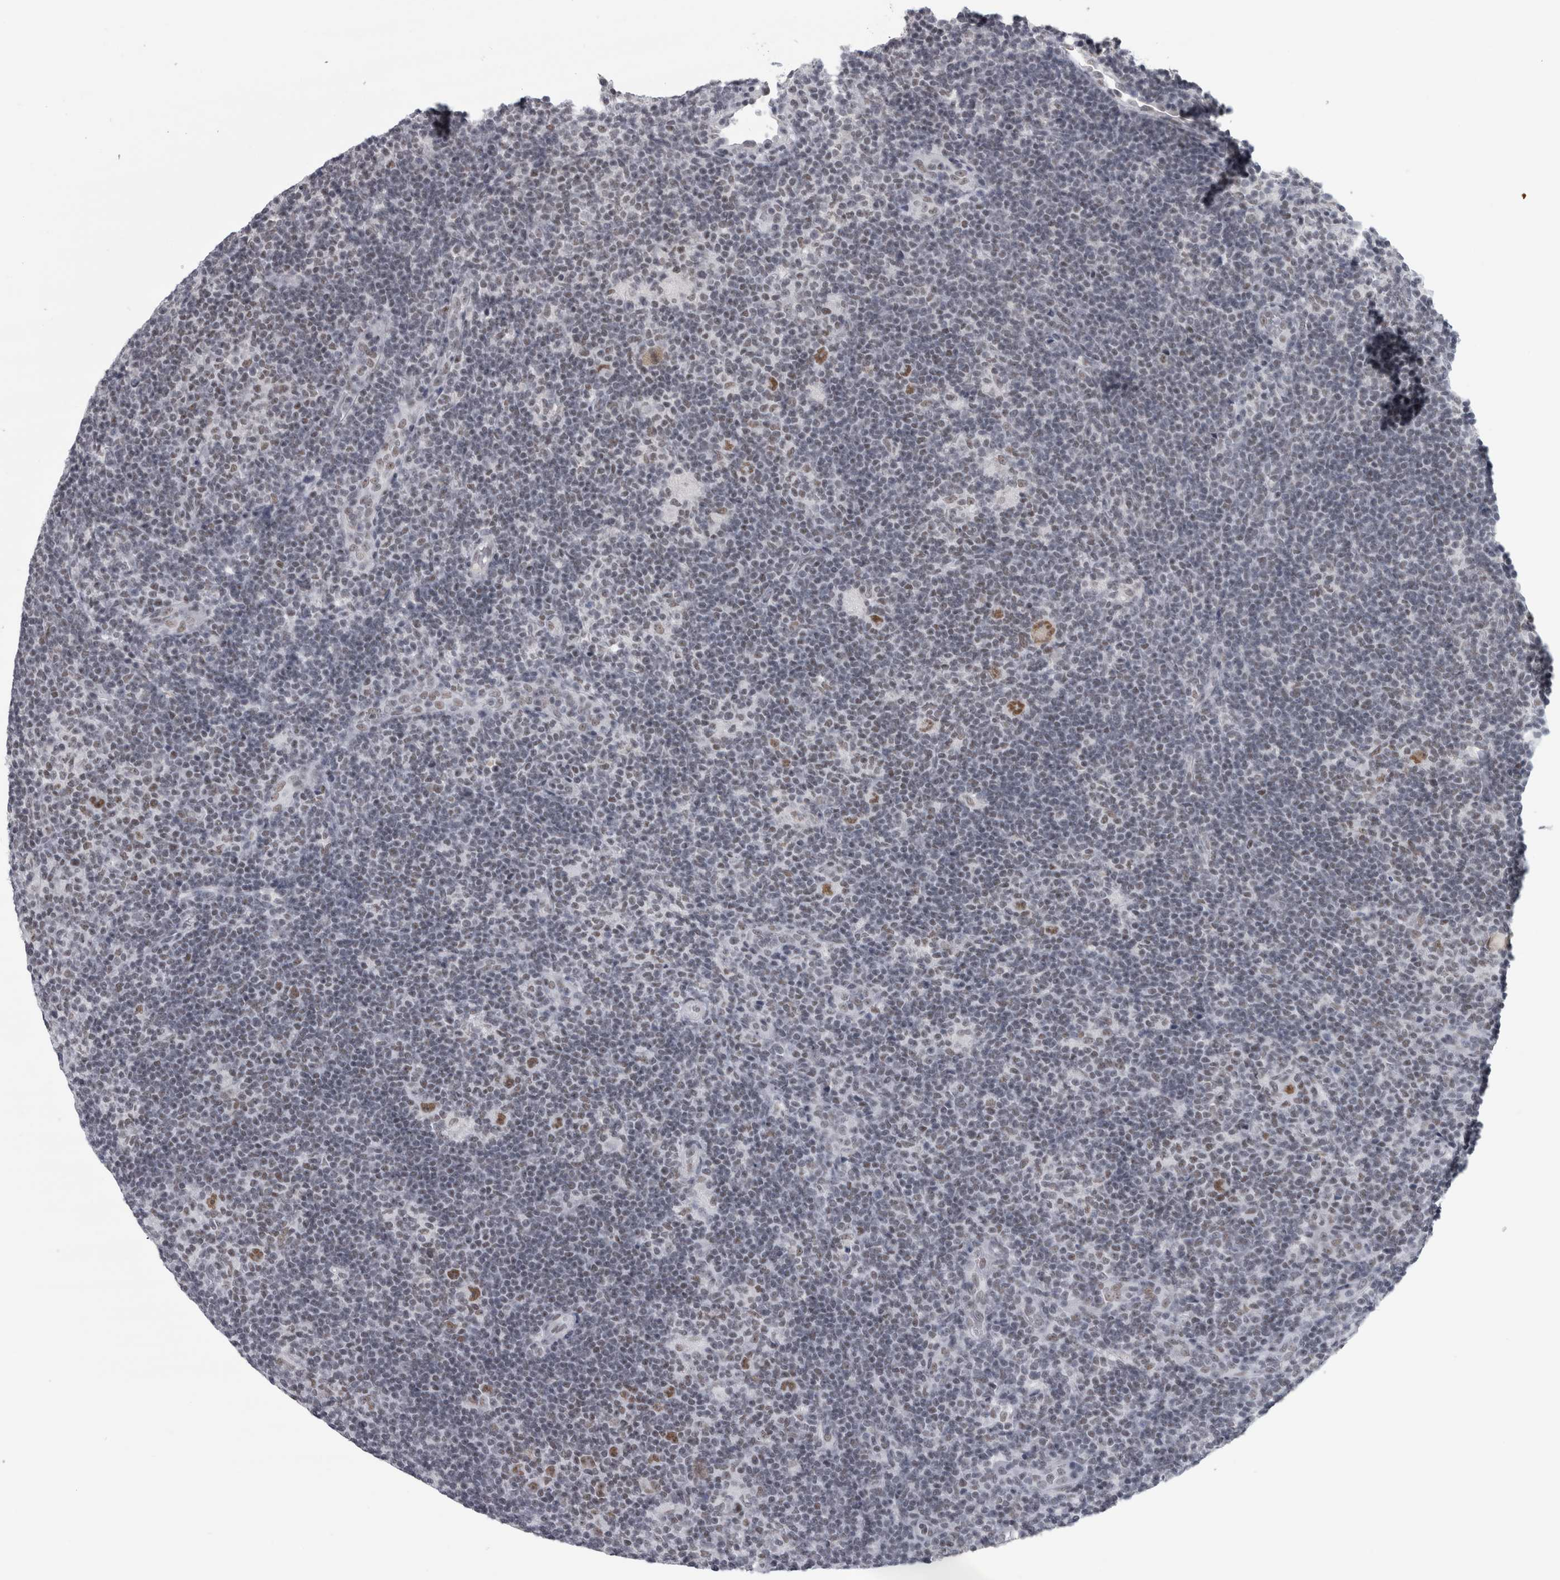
{"staining": {"intensity": "moderate", "quantity": "25%-75%", "location": "nuclear"}, "tissue": "lymphoma", "cell_type": "Tumor cells", "image_type": "cancer", "snomed": [{"axis": "morphology", "description": "Hodgkin's disease, NOS"}, {"axis": "topography", "description": "Lymph node"}], "caption": "Tumor cells exhibit moderate nuclear expression in about 25%-75% of cells in Hodgkin's disease.", "gene": "ARID4B", "patient": {"sex": "female", "age": 57}}